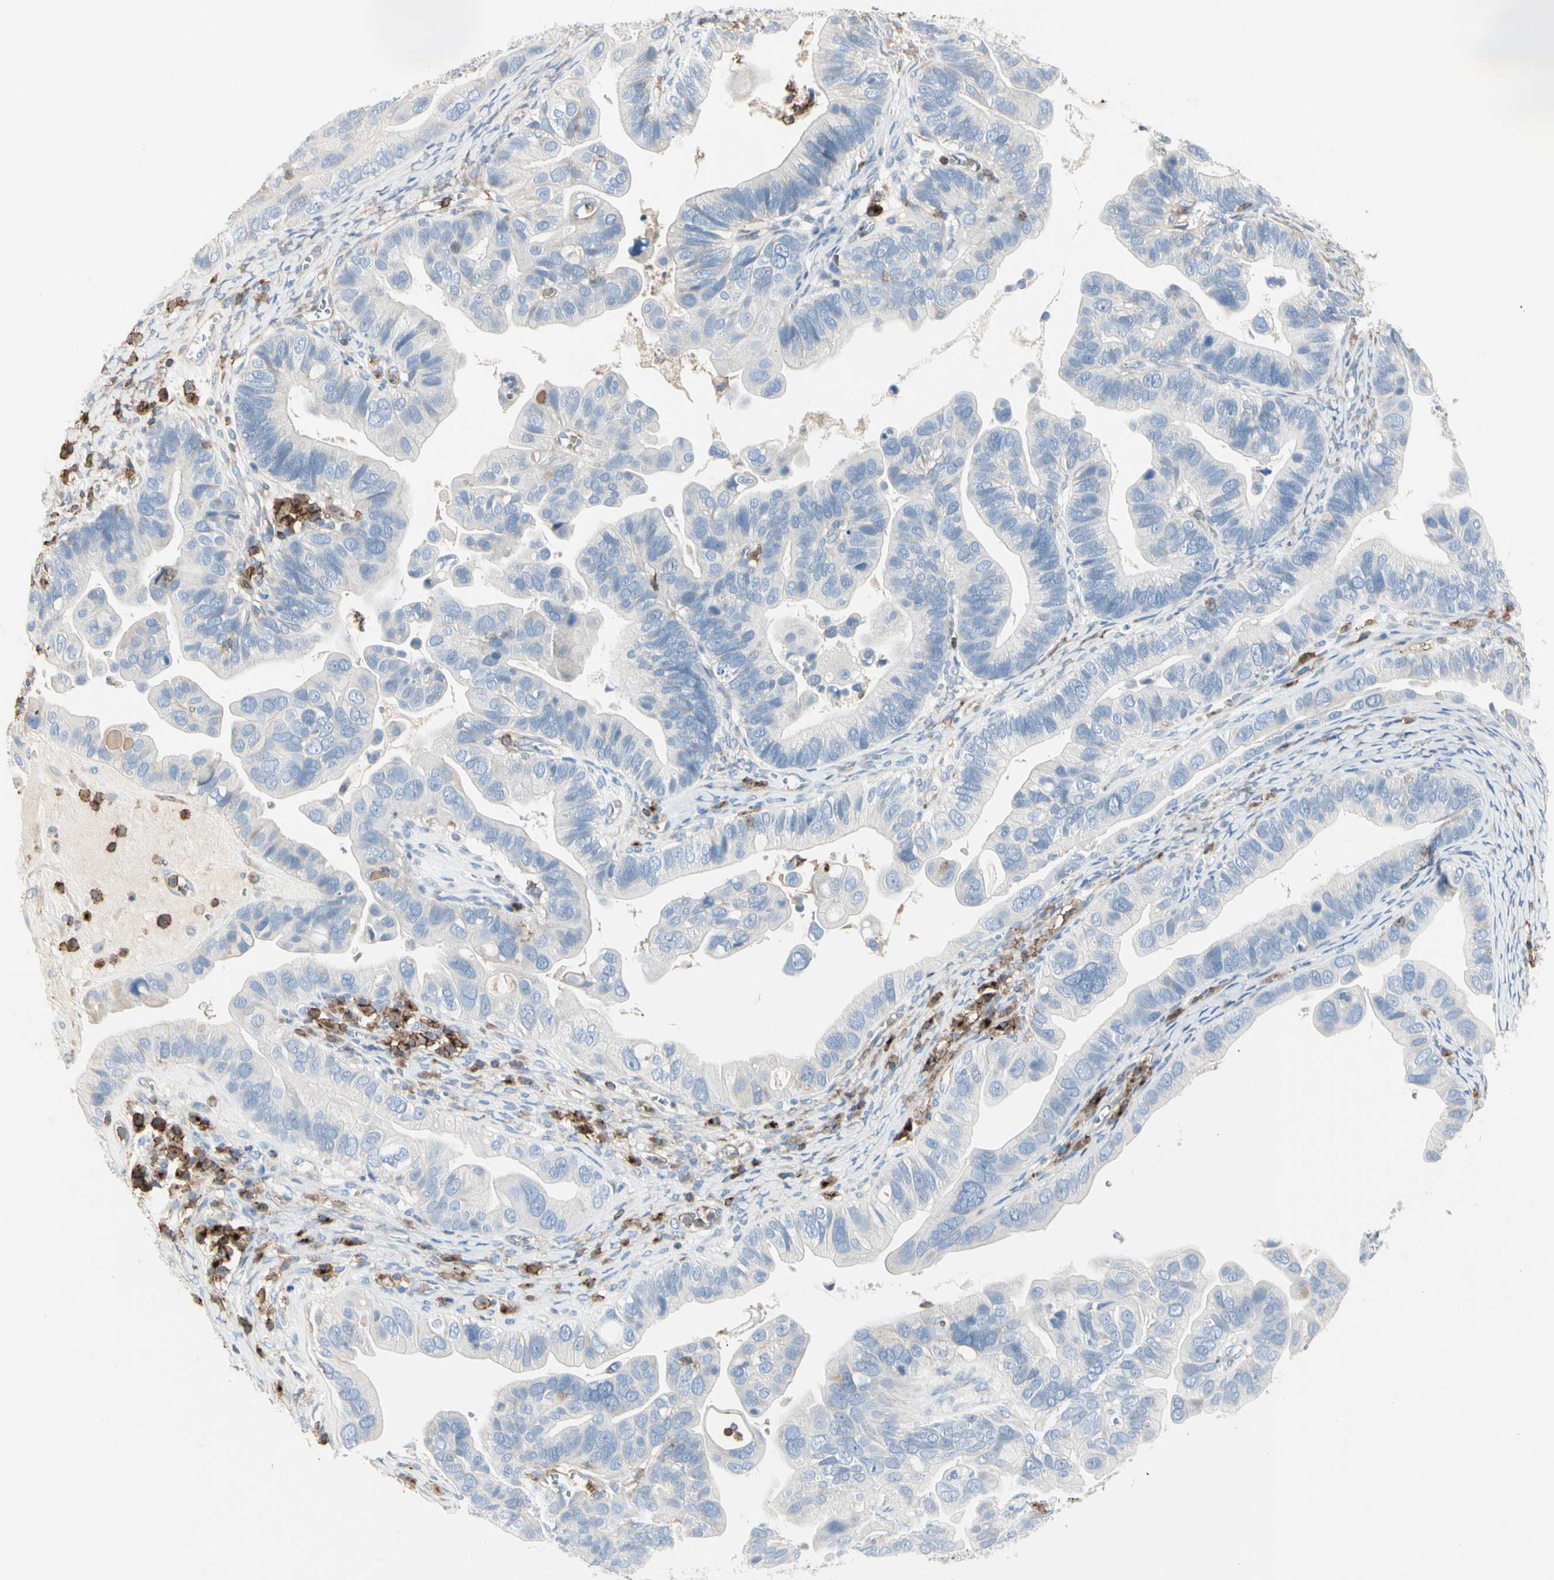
{"staining": {"intensity": "negative", "quantity": "none", "location": "none"}, "tissue": "ovarian cancer", "cell_type": "Tumor cells", "image_type": "cancer", "snomed": [{"axis": "morphology", "description": "Cystadenocarcinoma, serous, NOS"}, {"axis": "topography", "description": "Ovary"}], "caption": "This is a photomicrograph of IHC staining of ovarian cancer (serous cystadenocarcinoma), which shows no expression in tumor cells.", "gene": "CLEC2B", "patient": {"sex": "female", "age": 56}}